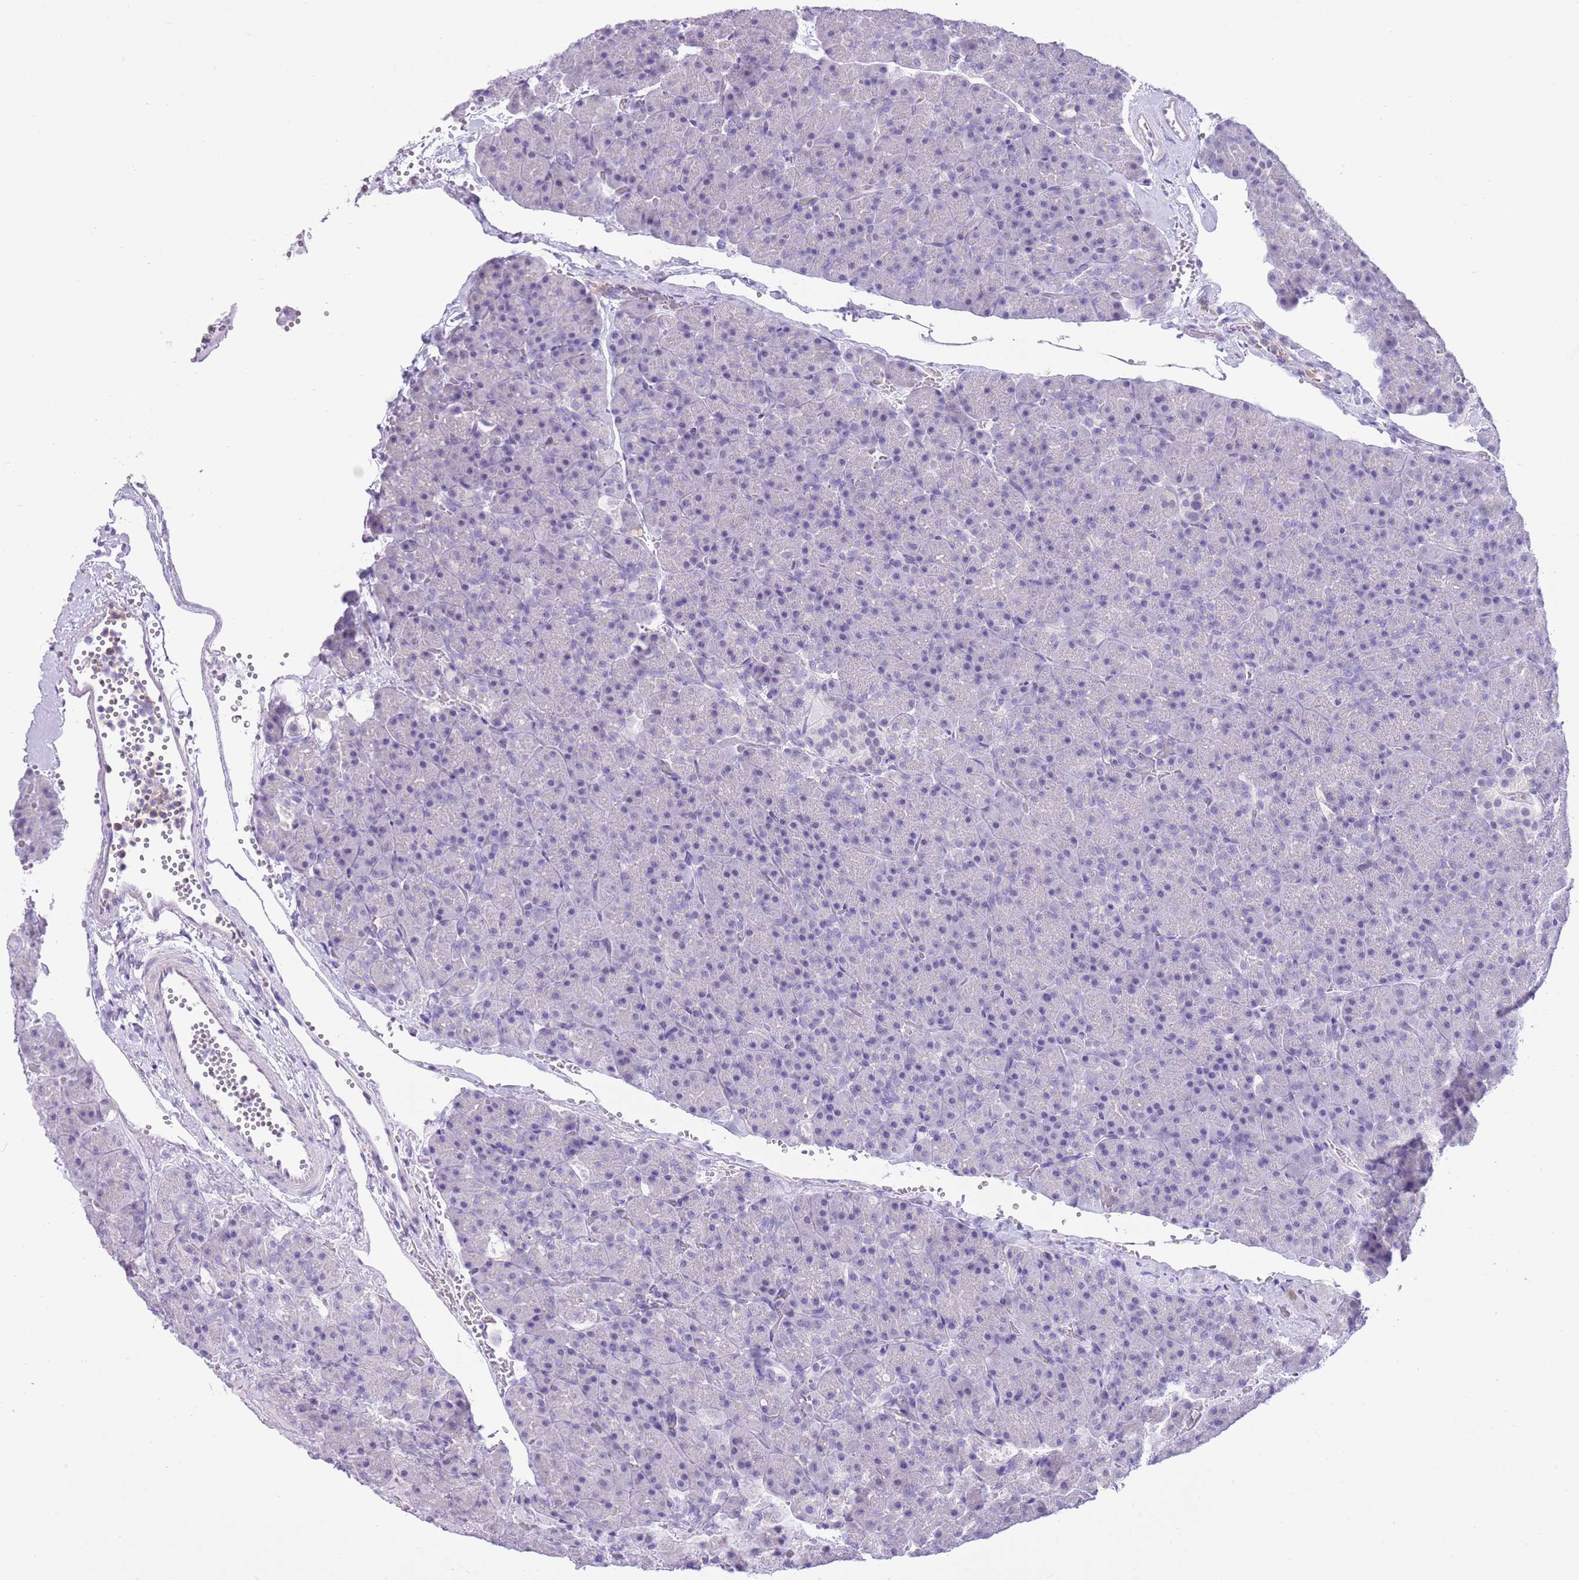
{"staining": {"intensity": "negative", "quantity": "none", "location": "none"}, "tissue": "pancreas", "cell_type": "Exocrine glandular cells", "image_type": "normal", "snomed": [{"axis": "morphology", "description": "Normal tissue, NOS"}, {"axis": "topography", "description": "Pancreas"}], "caption": "Histopathology image shows no protein staining in exocrine glandular cells of unremarkable pancreas.", "gene": "PPP1R17", "patient": {"sex": "male", "age": 36}}